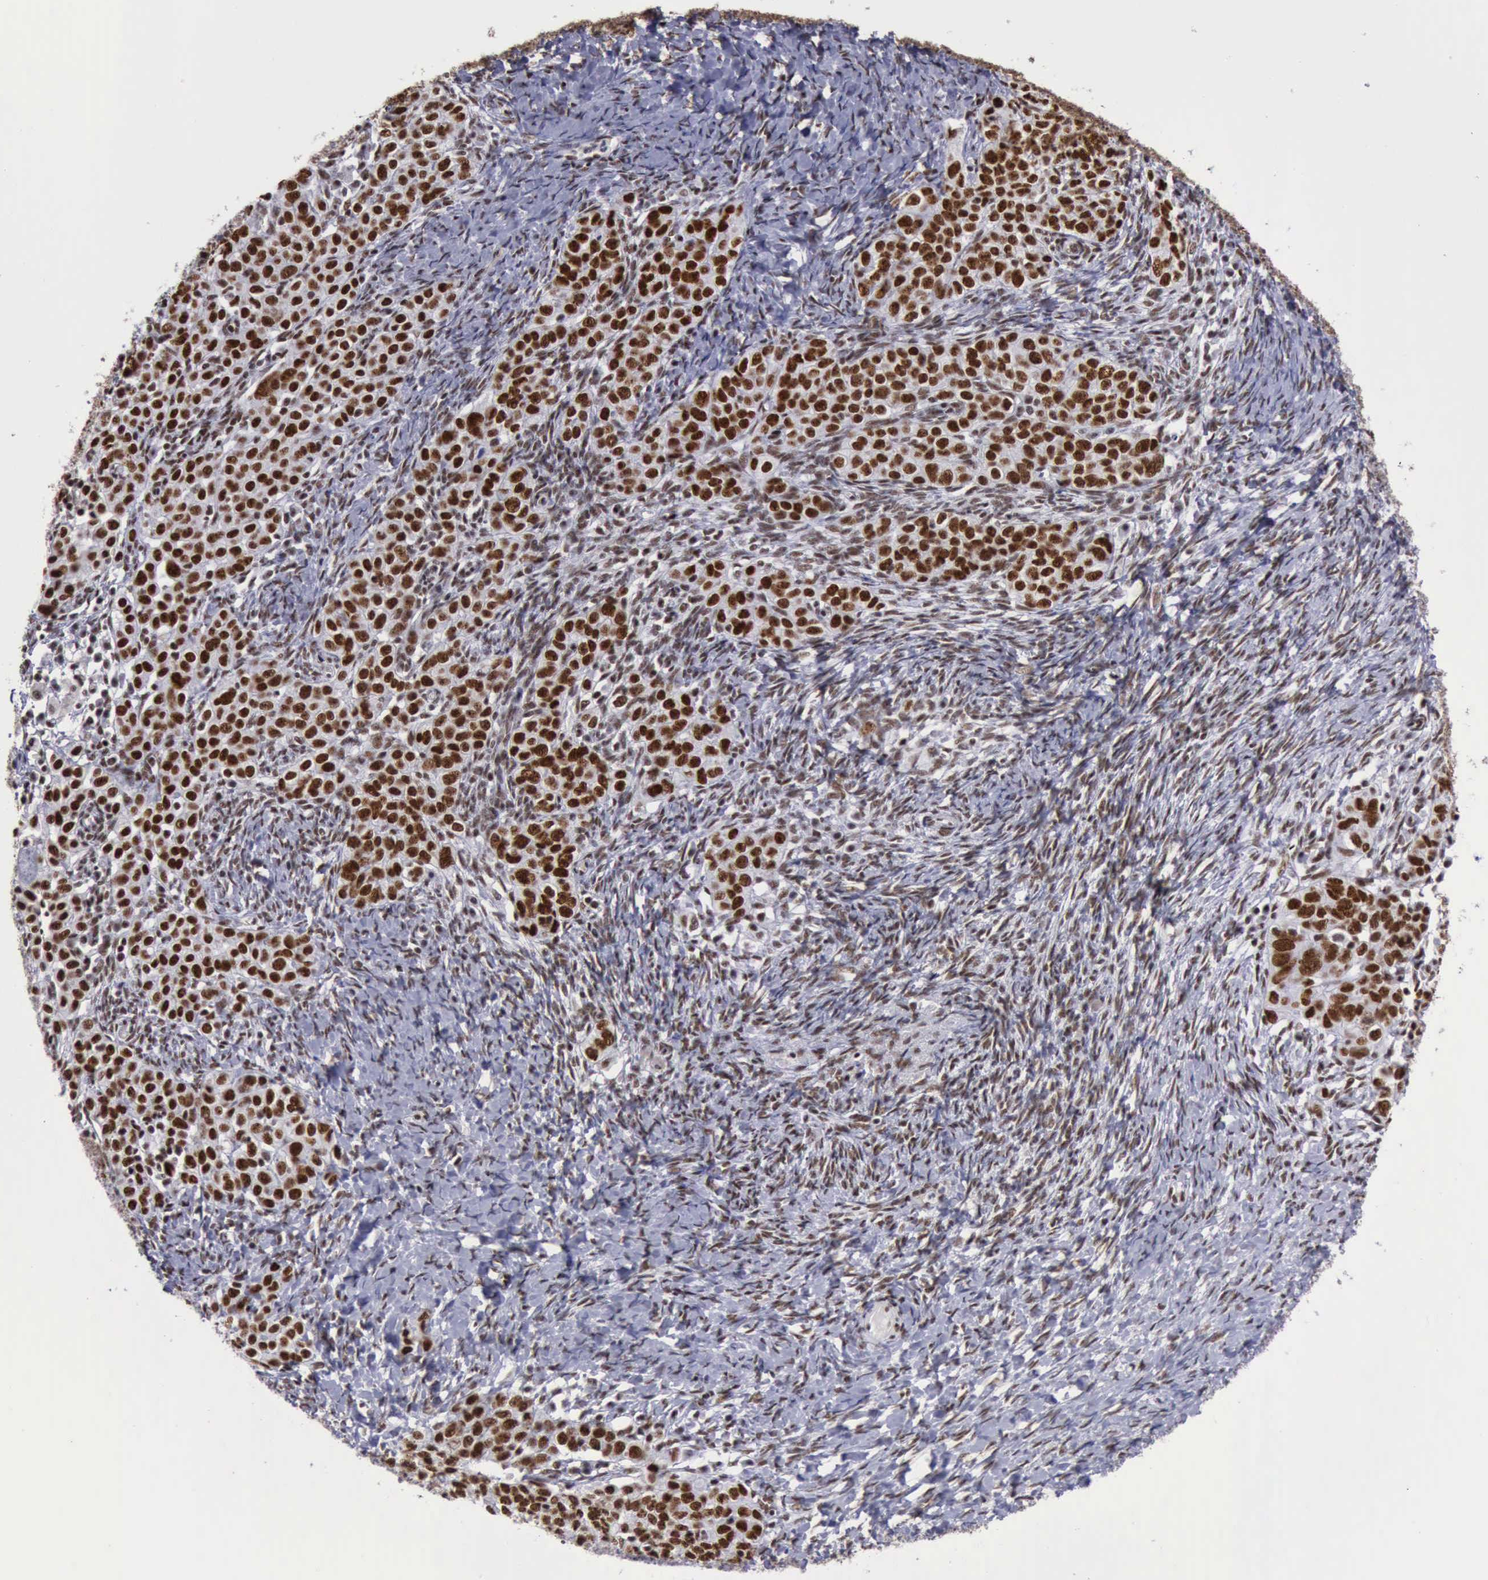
{"staining": {"intensity": "weak", "quantity": "25%-75%", "location": "nuclear"}, "tissue": "ovarian cancer", "cell_type": "Tumor cells", "image_type": "cancer", "snomed": [{"axis": "morphology", "description": "Normal tissue, NOS"}, {"axis": "morphology", "description": "Cystadenocarcinoma, serous, NOS"}, {"axis": "topography", "description": "Ovary"}], "caption": "Approximately 25%-75% of tumor cells in ovarian cancer demonstrate weak nuclear protein positivity as visualized by brown immunohistochemical staining.", "gene": "YY1", "patient": {"sex": "female", "age": 62}}